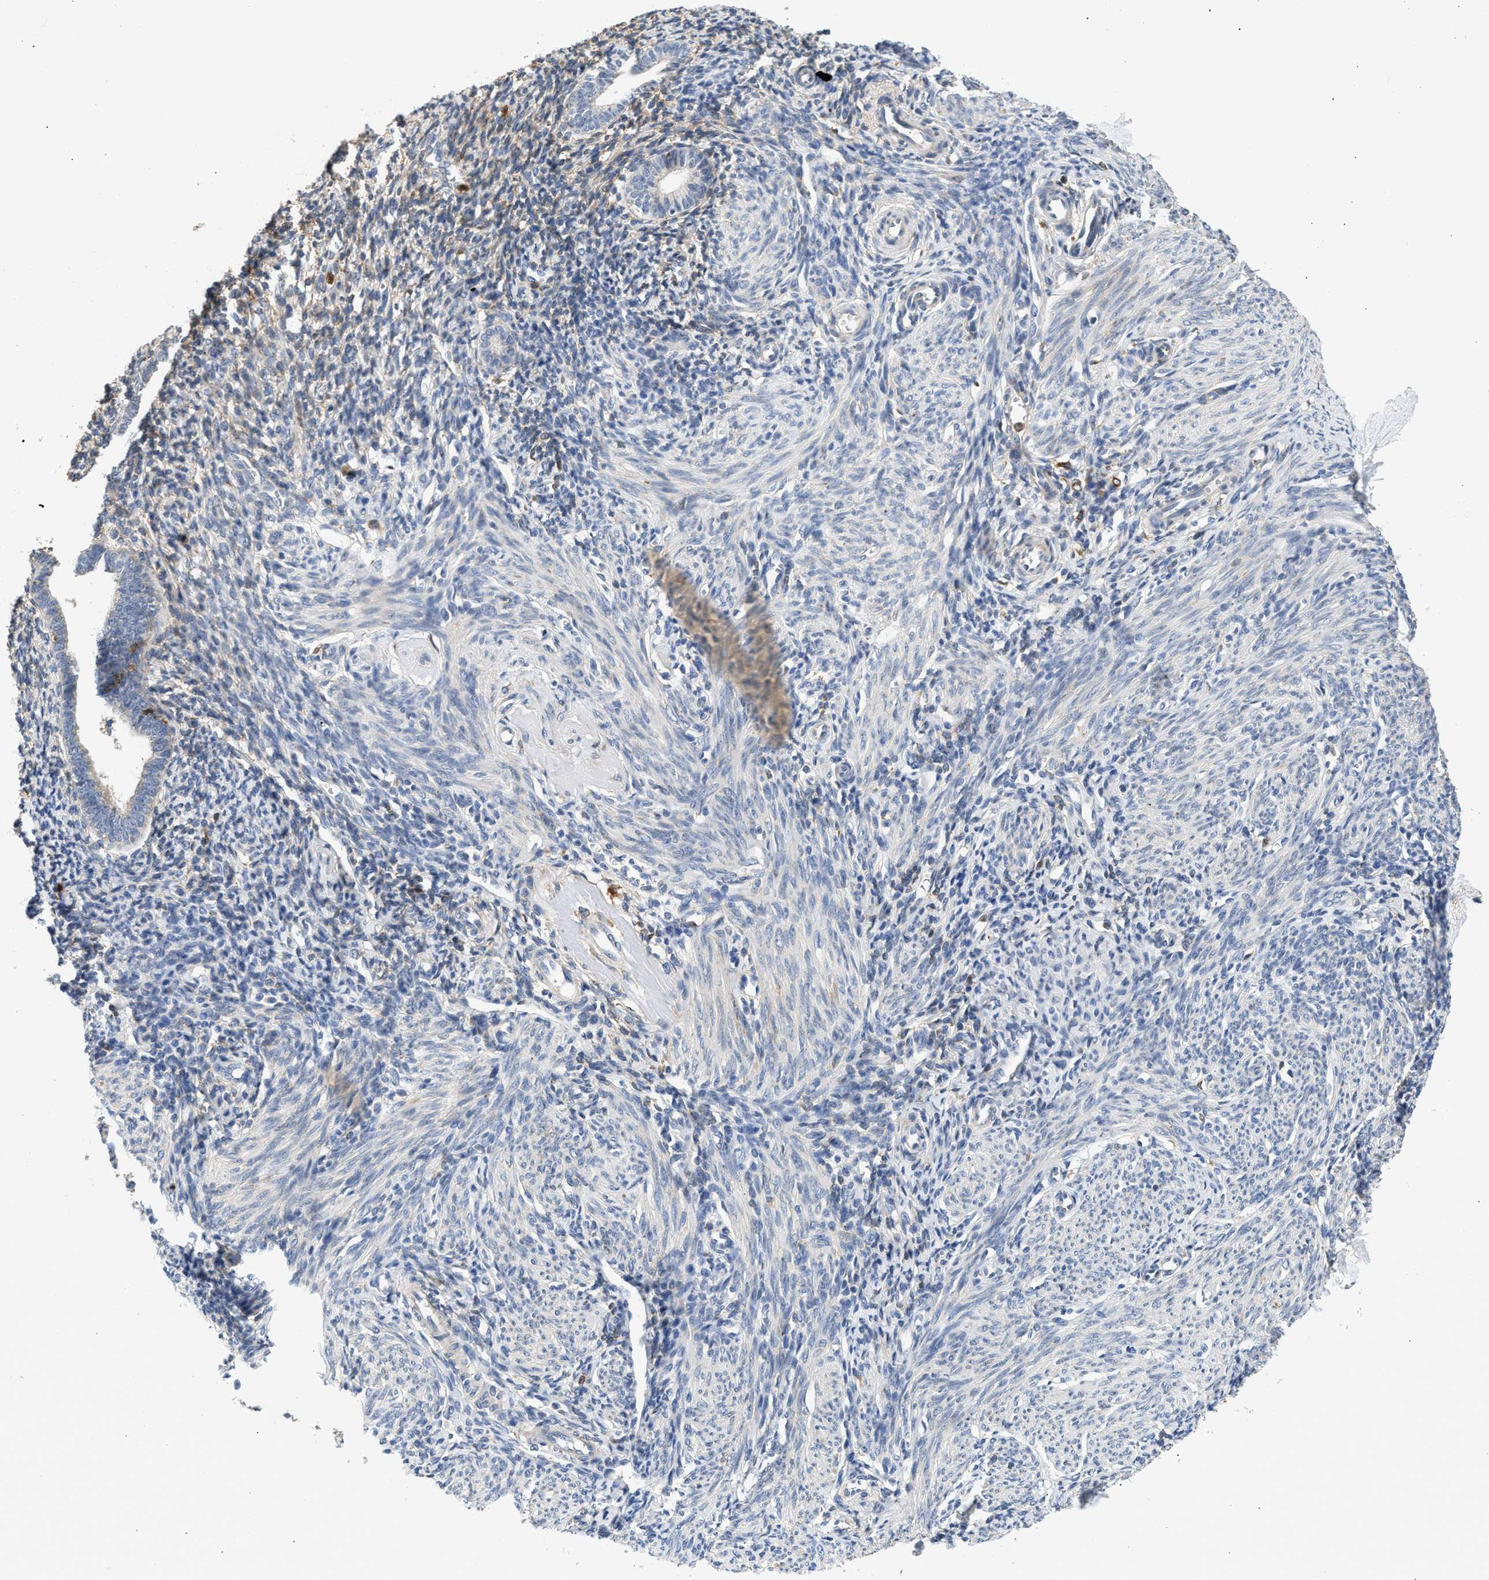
{"staining": {"intensity": "moderate", "quantity": "<25%", "location": "cytoplasmic/membranous"}, "tissue": "endometrium", "cell_type": "Cells in endometrial stroma", "image_type": "normal", "snomed": [{"axis": "morphology", "description": "Normal tissue, NOS"}, {"axis": "morphology", "description": "Adenocarcinoma, NOS"}, {"axis": "topography", "description": "Endometrium"}], "caption": "A micrograph showing moderate cytoplasmic/membranous positivity in about <25% of cells in endometrial stroma in unremarkable endometrium, as visualized by brown immunohistochemical staining.", "gene": "RAB31", "patient": {"sex": "female", "age": 57}}